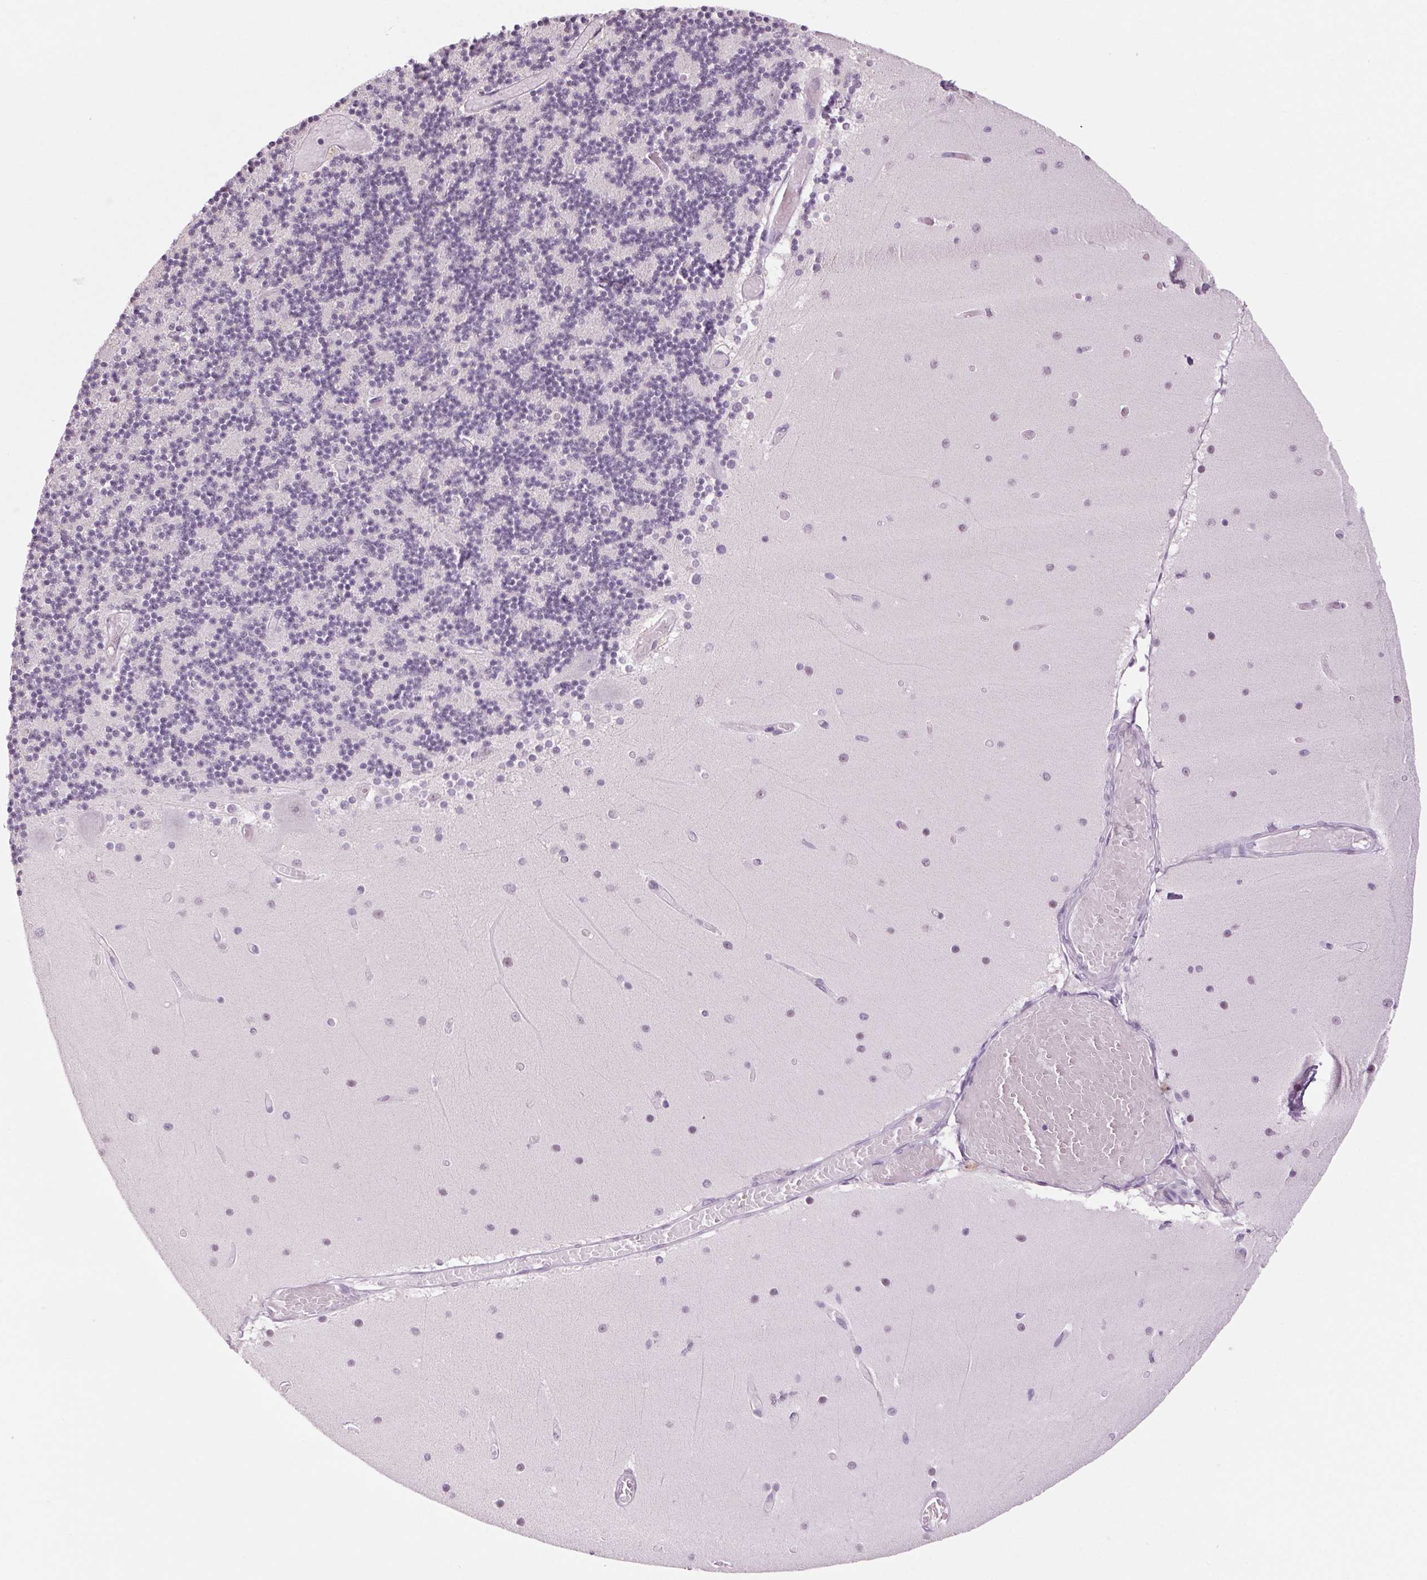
{"staining": {"intensity": "negative", "quantity": "none", "location": "none"}, "tissue": "cerebellum", "cell_type": "Cells in granular layer", "image_type": "normal", "snomed": [{"axis": "morphology", "description": "Normal tissue, NOS"}, {"axis": "topography", "description": "Cerebellum"}], "caption": "High magnification brightfield microscopy of benign cerebellum stained with DAB (3,3'-diaminobenzidine) (brown) and counterstained with hematoxylin (blue): cells in granular layer show no significant staining. (Stains: DAB immunohistochemistry (IHC) with hematoxylin counter stain, Microscopy: brightfield microscopy at high magnification).", "gene": "MPO", "patient": {"sex": "female", "age": 28}}